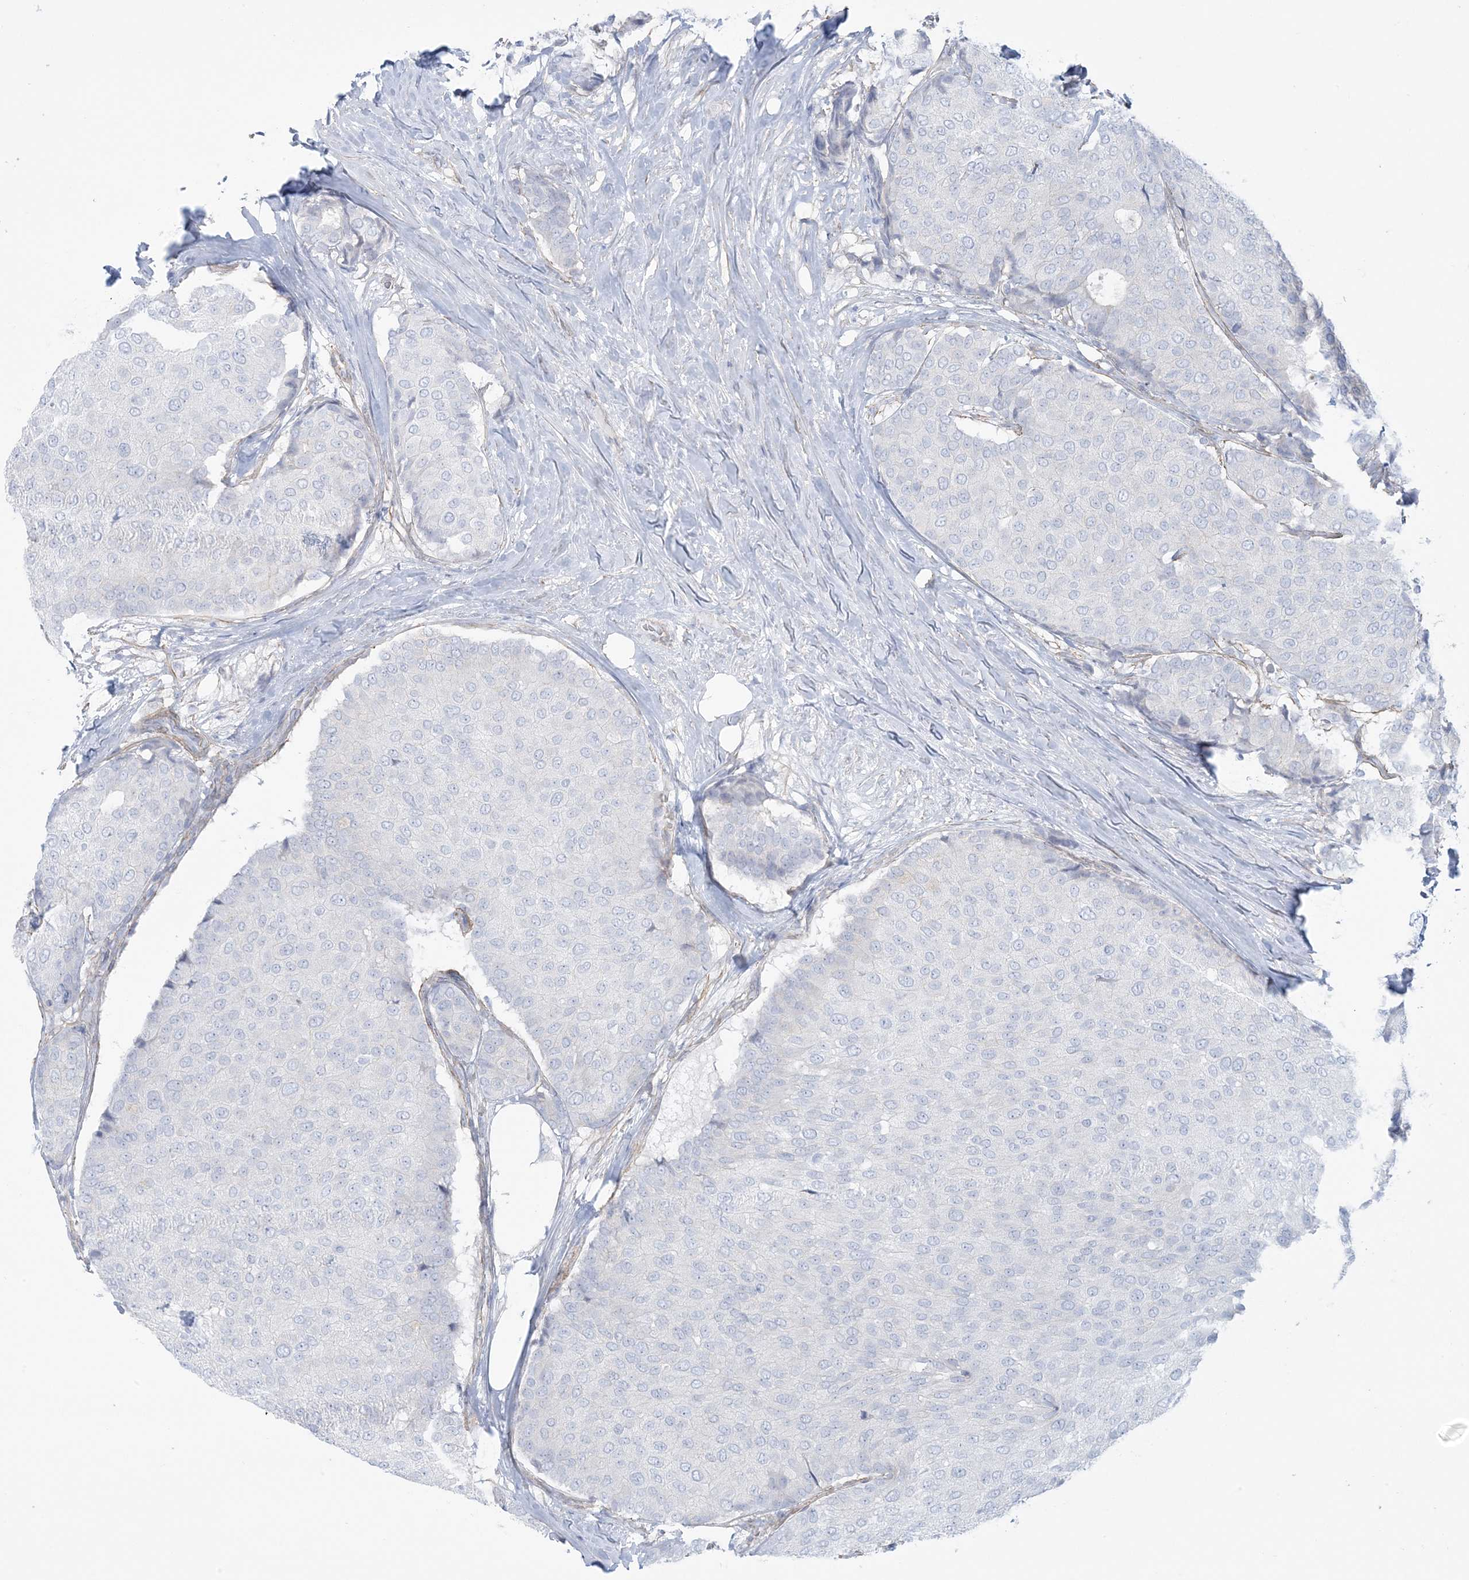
{"staining": {"intensity": "negative", "quantity": "none", "location": "none"}, "tissue": "breast cancer", "cell_type": "Tumor cells", "image_type": "cancer", "snomed": [{"axis": "morphology", "description": "Duct carcinoma"}, {"axis": "topography", "description": "Breast"}], "caption": "Tumor cells show no significant expression in breast cancer (infiltrating ductal carcinoma). (DAB immunohistochemistry visualized using brightfield microscopy, high magnification).", "gene": "AGXT", "patient": {"sex": "female", "age": 75}}